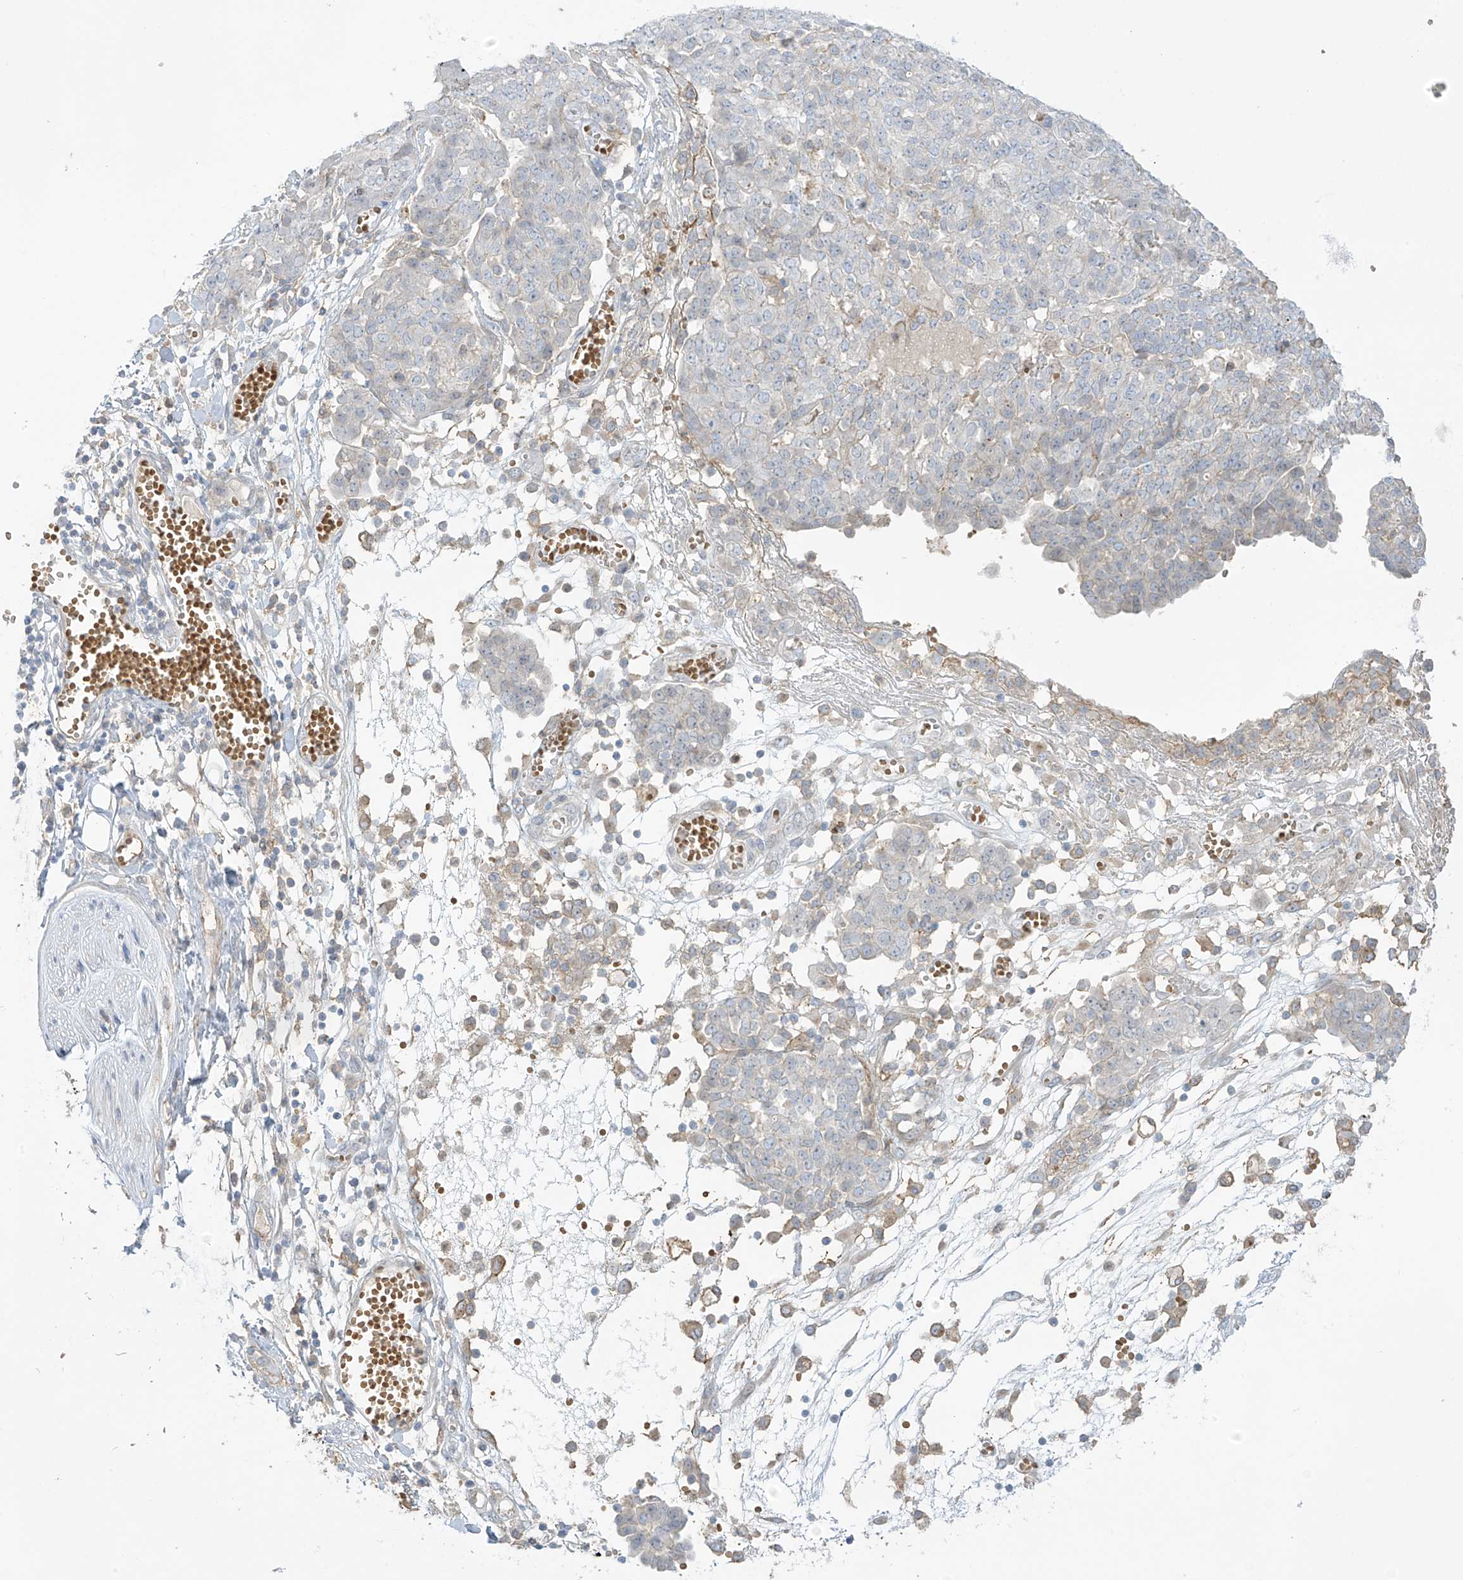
{"staining": {"intensity": "negative", "quantity": "none", "location": "none"}, "tissue": "ovarian cancer", "cell_type": "Tumor cells", "image_type": "cancer", "snomed": [{"axis": "morphology", "description": "Cystadenocarcinoma, serous, NOS"}, {"axis": "topography", "description": "Soft tissue"}, {"axis": "topography", "description": "Ovary"}], "caption": "Protein analysis of ovarian serous cystadenocarcinoma exhibits no significant staining in tumor cells.", "gene": "ZGRF1", "patient": {"sex": "female", "age": 57}}